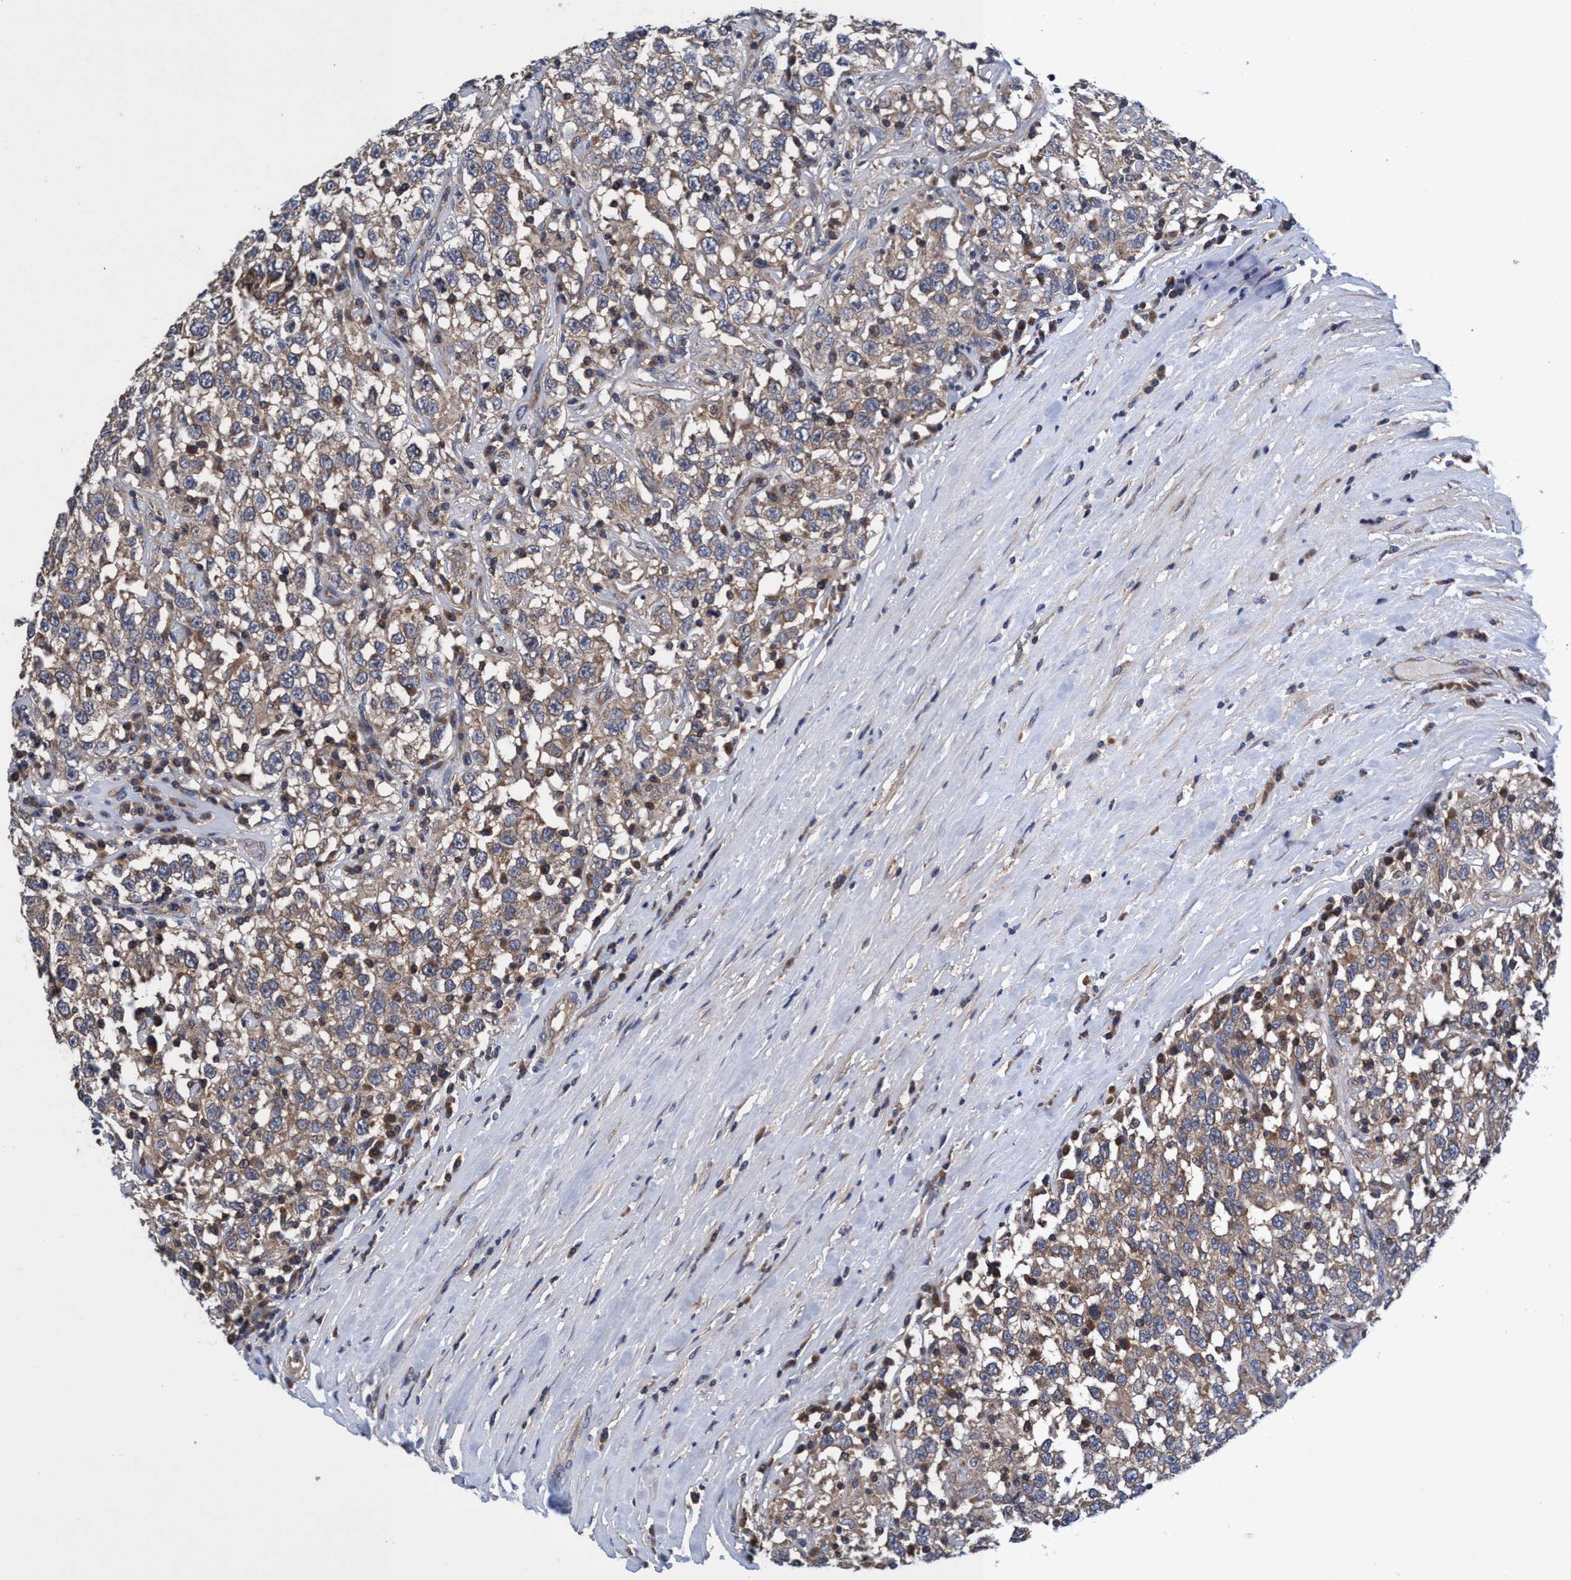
{"staining": {"intensity": "weak", "quantity": ">75%", "location": "cytoplasmic/membranous"}, "tissue": "testis cancer", "cell_type": "Tumor cells", "image_type": "cancer", "snomed": [{"axis": "morphology", "description": "Seminoma, NOS"}, {"axis": "topography", "description": "Testis"}], "caption": "Immunohistochemical staining of testis seminoma displays weak cytoplasmic/membranous protein positivity in about >75% of tumor cells.", "gene": "CALCOCO2", "patient": {"sex": "male", "age": 41}}